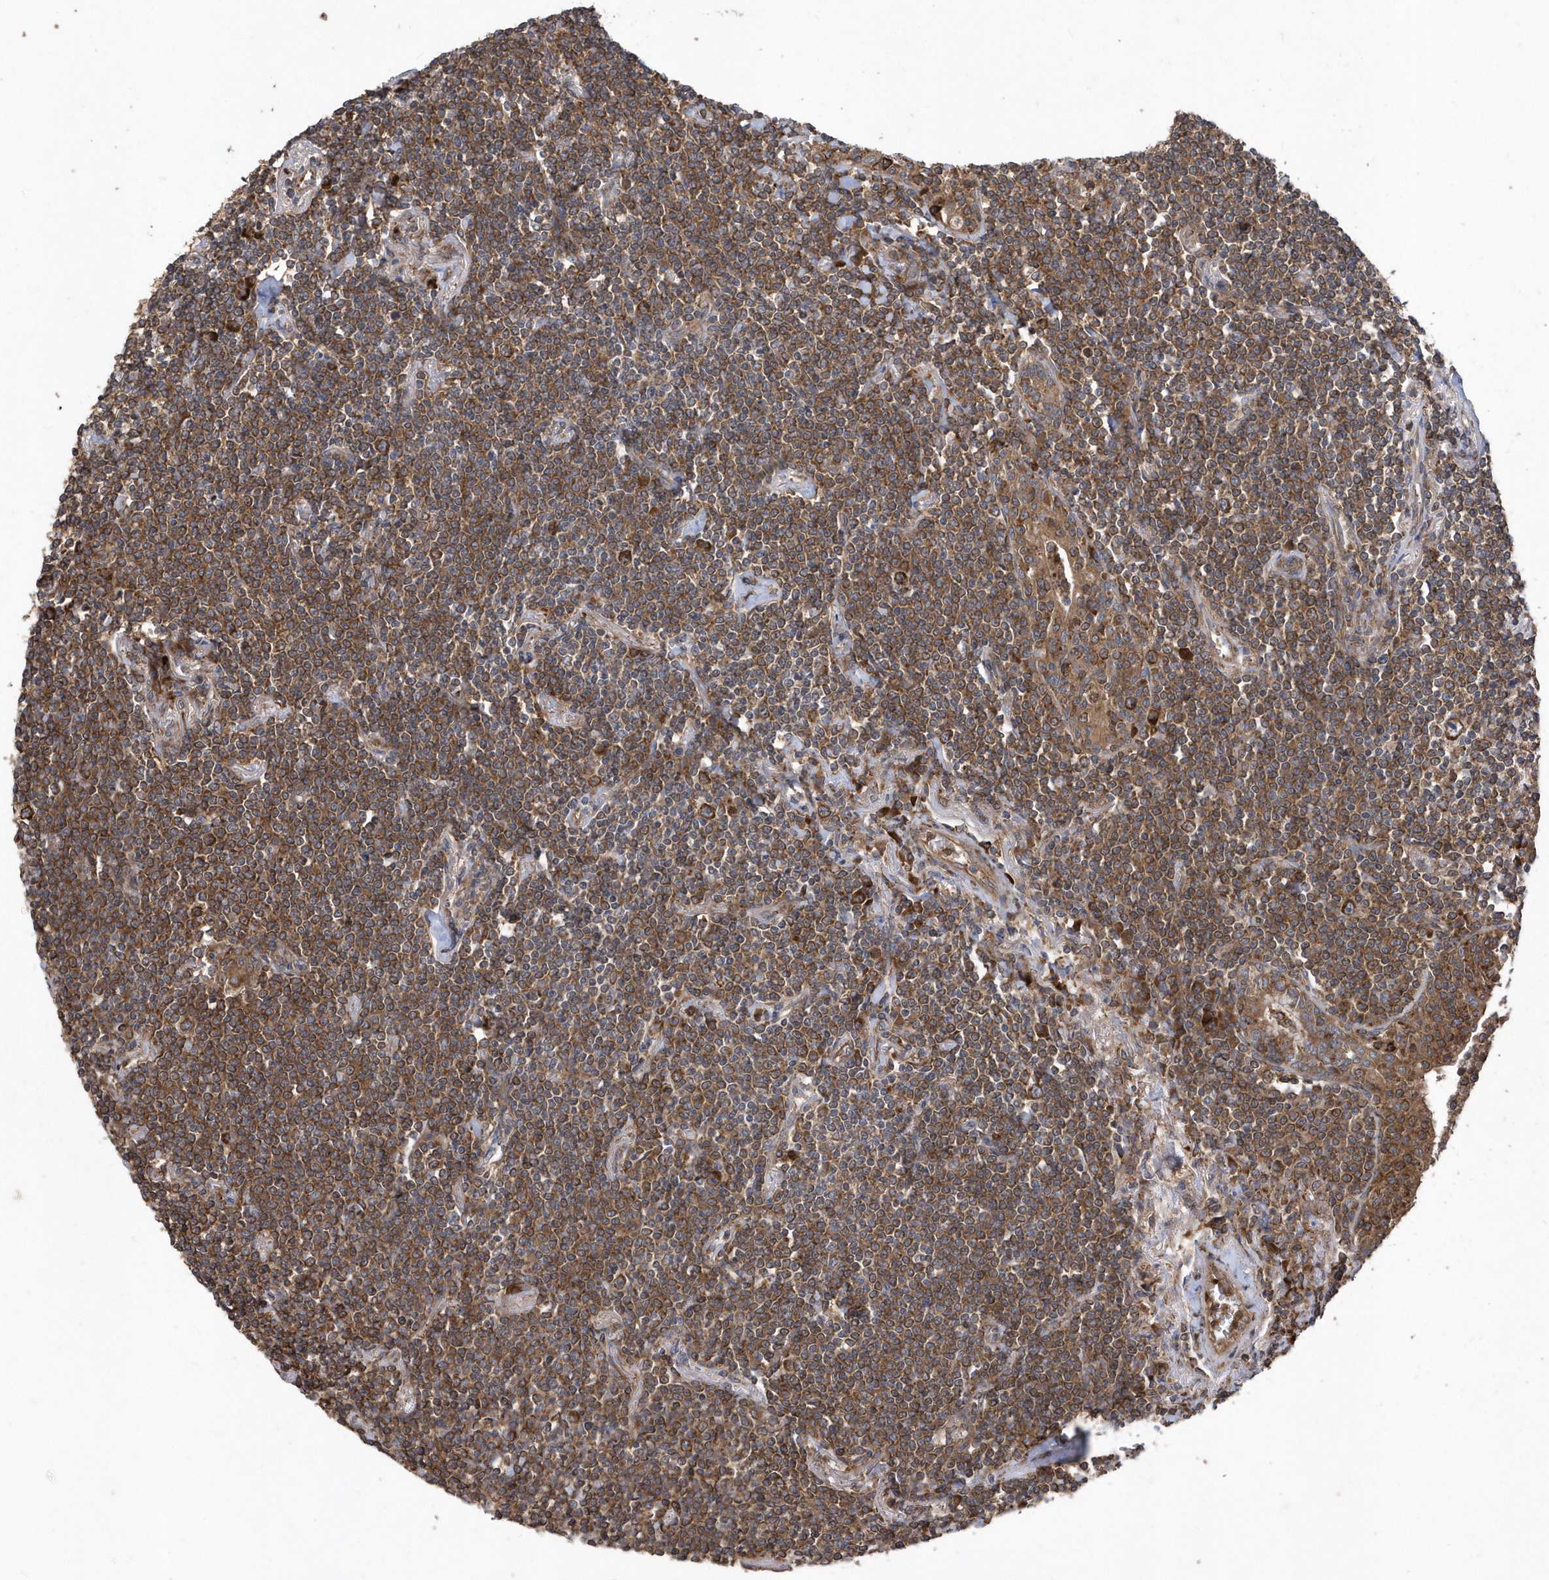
{"staining": {"intensity": "strong", "quantity": ">75%", "location": "cytoplasmic/membranous"}, "tissue": "lymphoma", "cell_type": "Tumor cells", "image_type": "cancer", "snomed": [{"axis": "morphology", "description": "Malignant lymphoma, non-Hodgkin's type, Low grade"}, {"axis": "topography", "description": "Lung"}], "caption": "Protein staining of low-grade malignant lymphoma, non-Hodgkin's type tissue exhibits strong cytoplasmic/membranous staining in about >75% of tumor cells.", "gene": "WASHC5", "patient": {"sex": "female", "age": 71}}